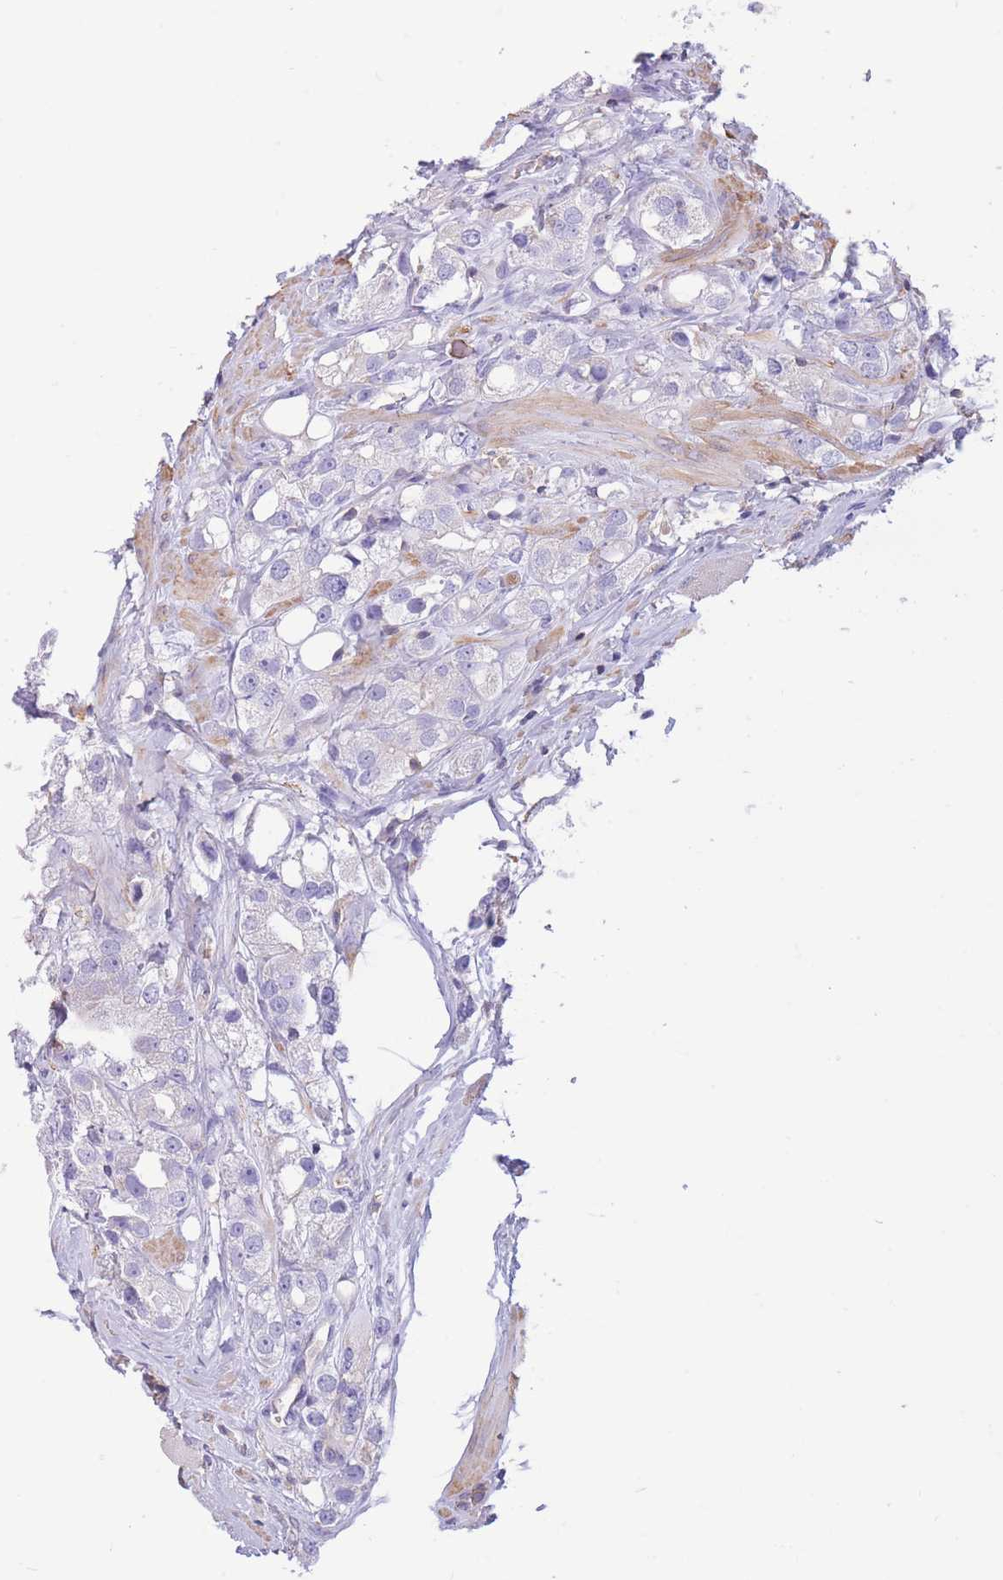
{"staining": {"intensity": "negative", "quantity": "none", "location": "none"}, "tissue": "prostate cancer", "cell_type": "Tumor cells", "image_type": "cancer", "snomed": [{"axis": "morphology", "description": "Adenocarcinoma, NOS"}, {"axis": "topography", "description": "Prostate"}], "caption": "Tumor cells show no significant expression in prostate cancer (adenocarcinoma).", "gene": "PDHA1", "patient": {"sex": "male", "age": 79}}